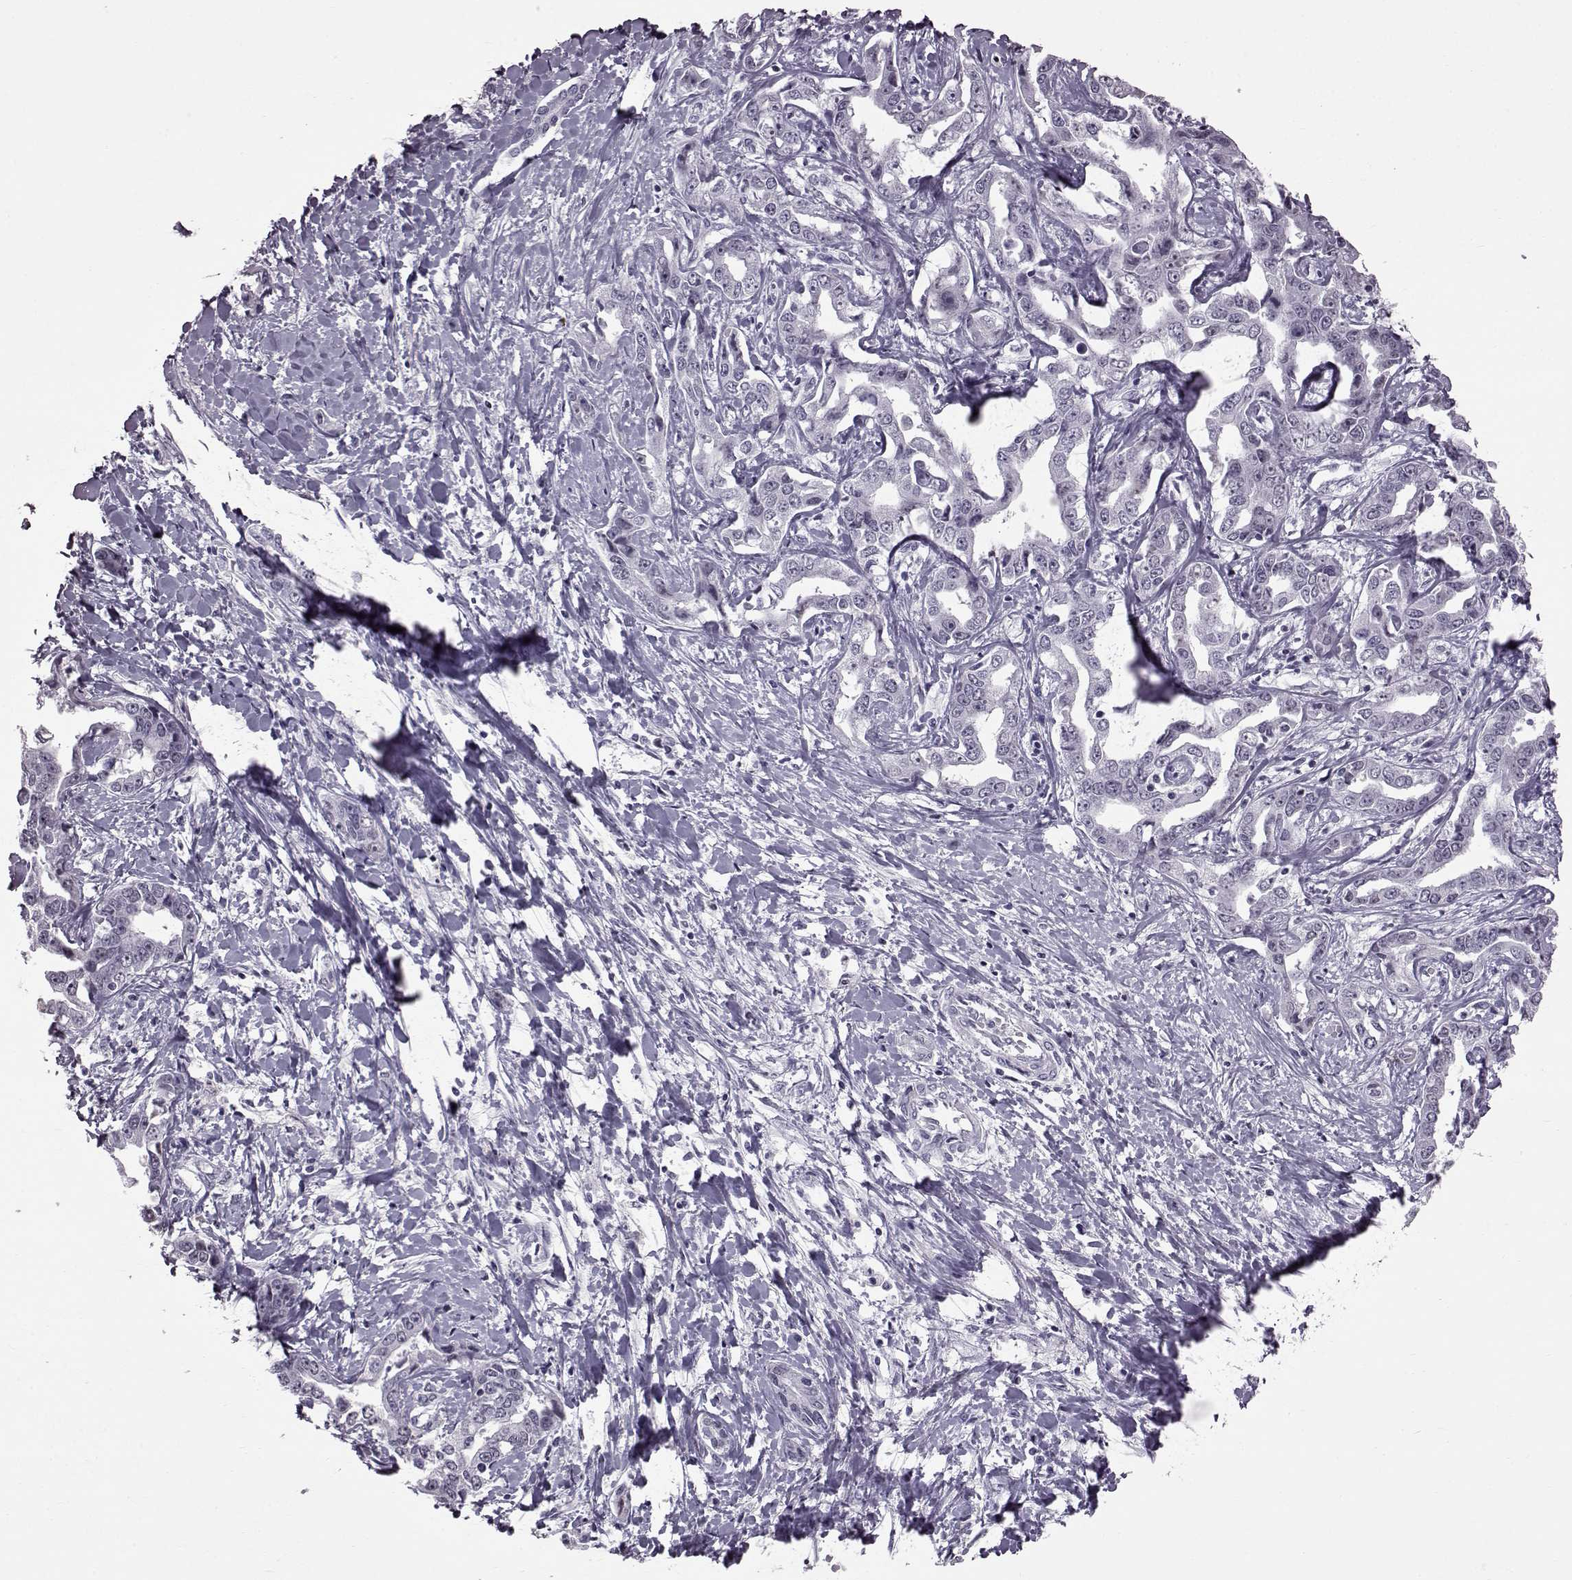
{"staining": {"intensity": "negative", "quantity": "none", "location": "none"}, "tissue": "liver cancer", "cell_type": "Tumor cells", "image_type": "cancer", "snomed": [{"axis": "morphology", "description": "Cholangiocarcinoma"}, {"axis": "topography", "description": "Liver"}], "caption": "There is no significant staining in tumor cells of liver cholangiocarcinoma.", "gene": "SLC28A2", "patient": {"sex": "male", "age": 59}}